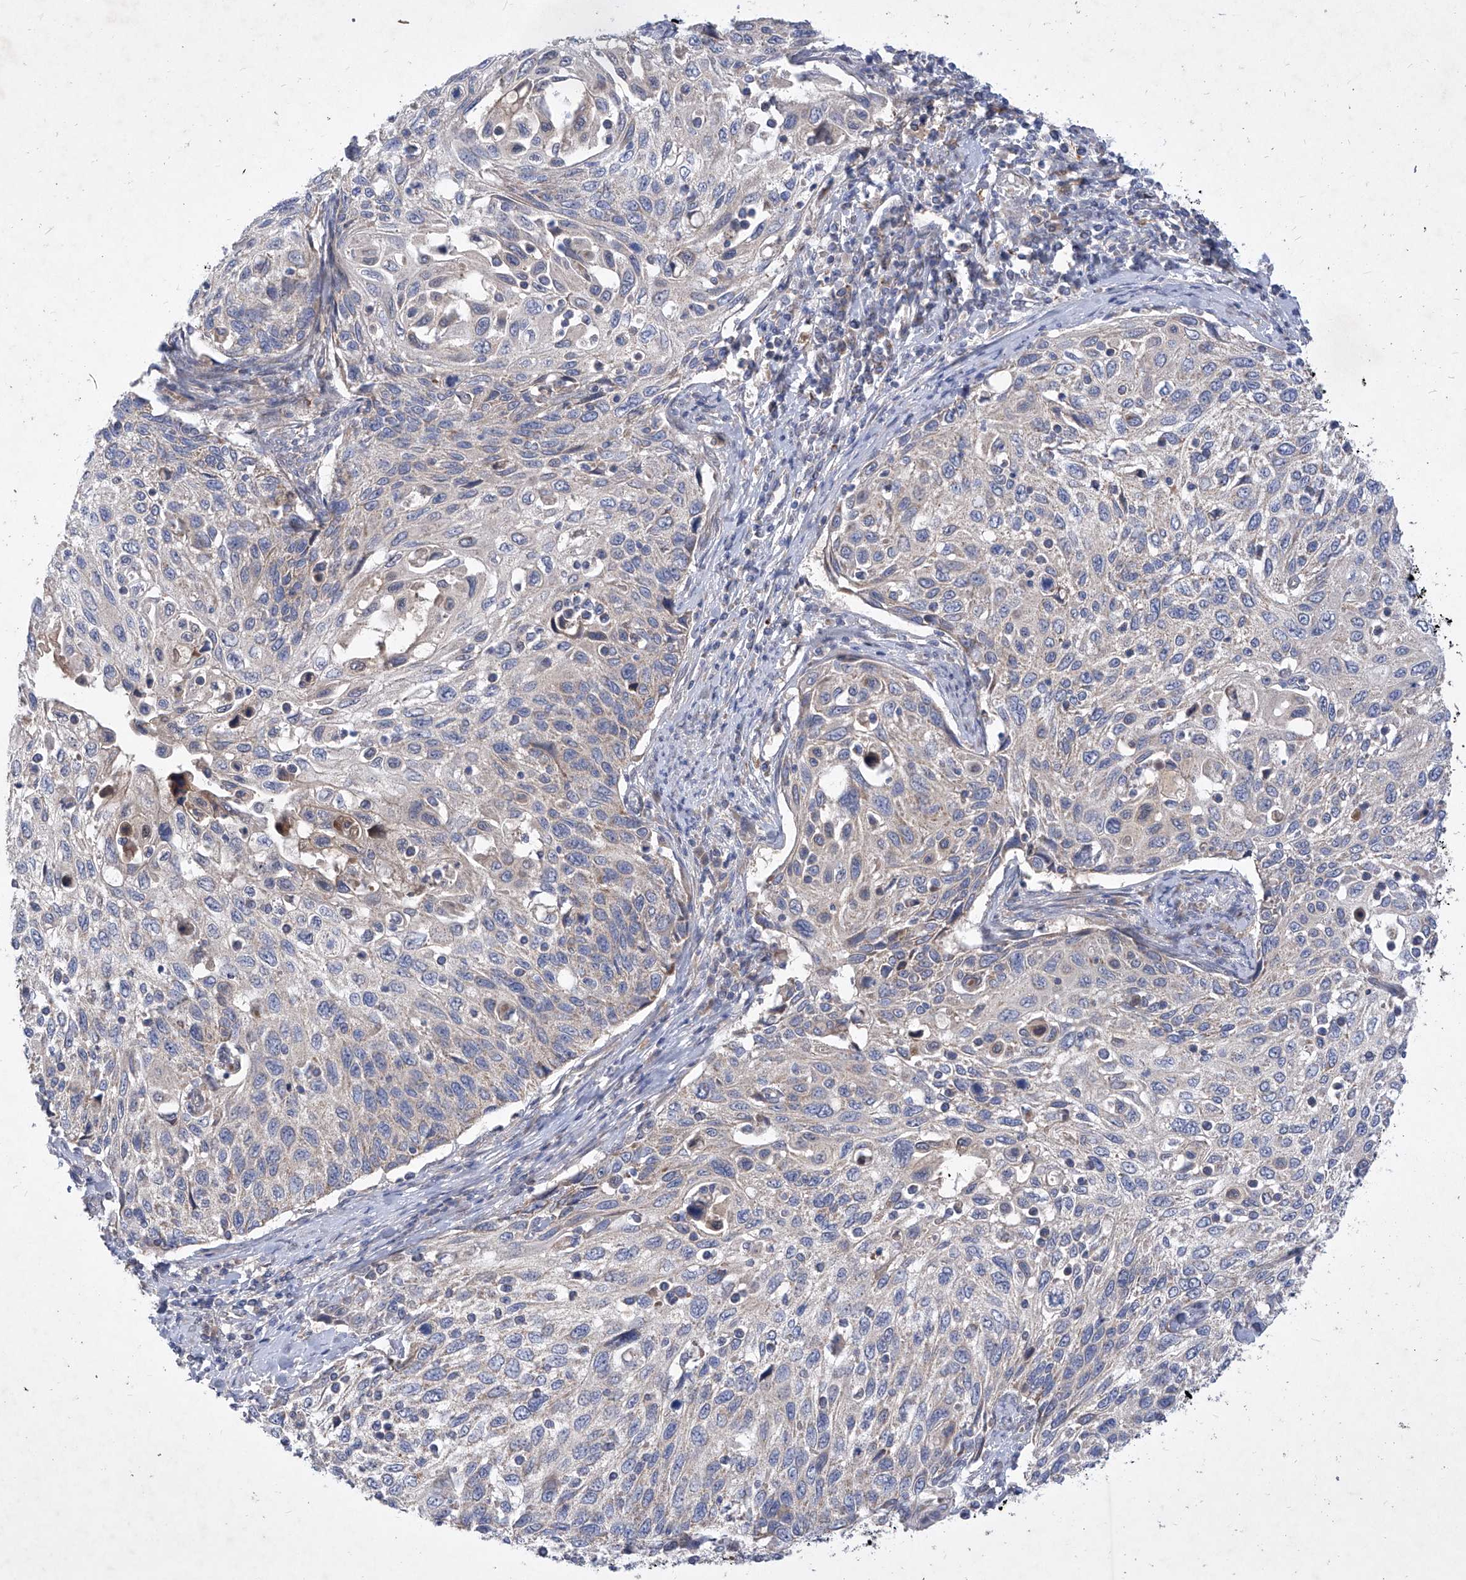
{"staining": {"intensity": "negative", "quantity": "none", "location": "none"}, "tissue": "cervical cancer", "cell_type": "Tumor cells", "image_type": "cancer", "snomed": [{"axis": "morphology", "description": "Squamous cell carcinoma, NOS"}, {"axis": "topography", "description": "Cervix"}], "caption": "Squamous cell carcinoma (cervical) stained for a protein using immunohistochemistry reveals no staining tumor cells.", "gene": "COQ3", "patient": {"sex": "female", "age": 70}}